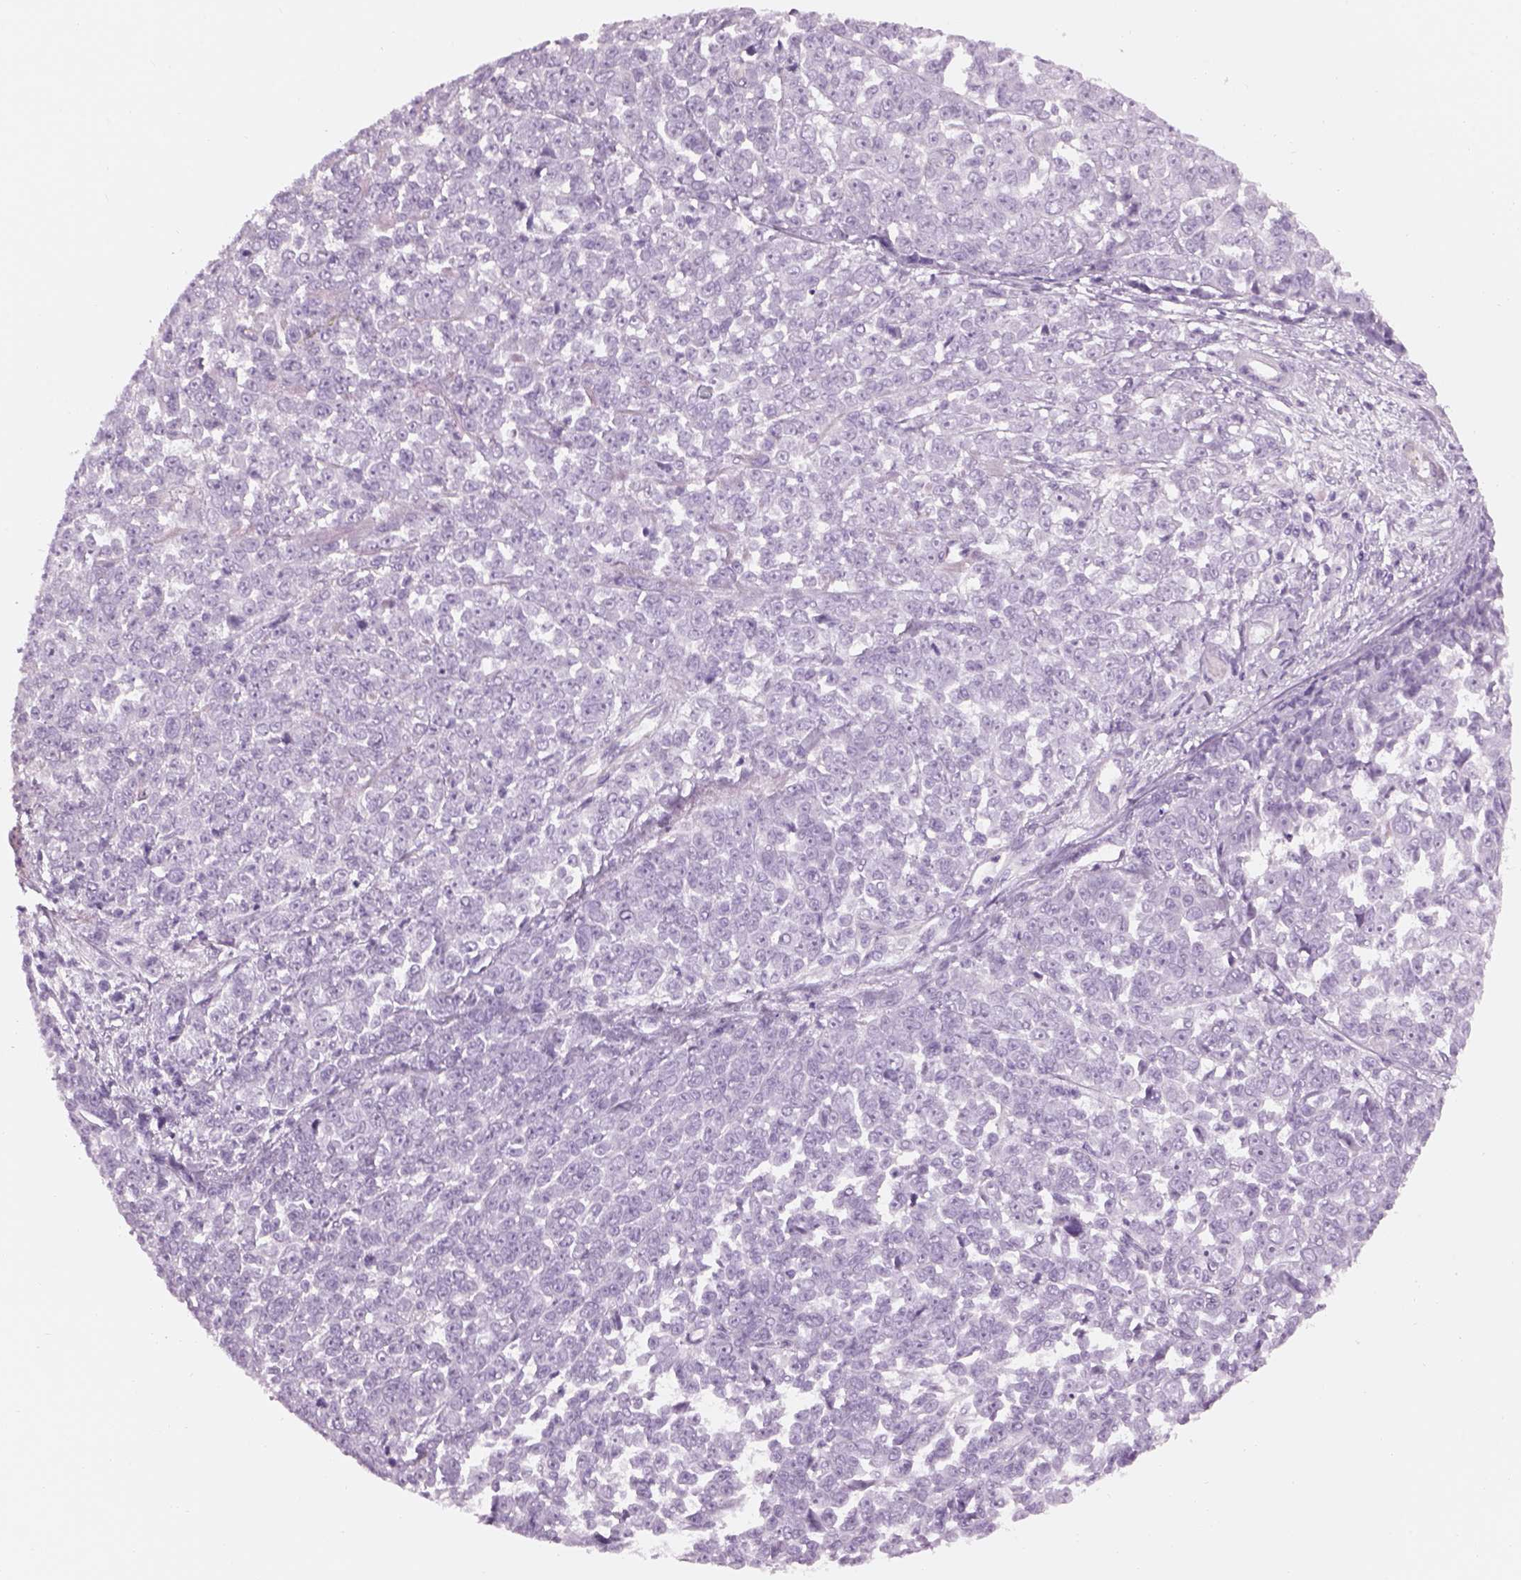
{"staining": {"intensity": "negative", "quantity": "none", "location": "none"}, "tissue": "melanoma", "cell_type": "Tumor cells", "image_type": "cancer", "snomed": [{"axis": "morphology", "description": "Malignant melanoma, NOS"}, {"axis": "topography", "description": "Skin"}], "caption": "A micrograph of human malignant melanoma is negative for staining in tumor cells.", "gene": "GAS2L2", "patient": {"sex": "female", "age": 95}}